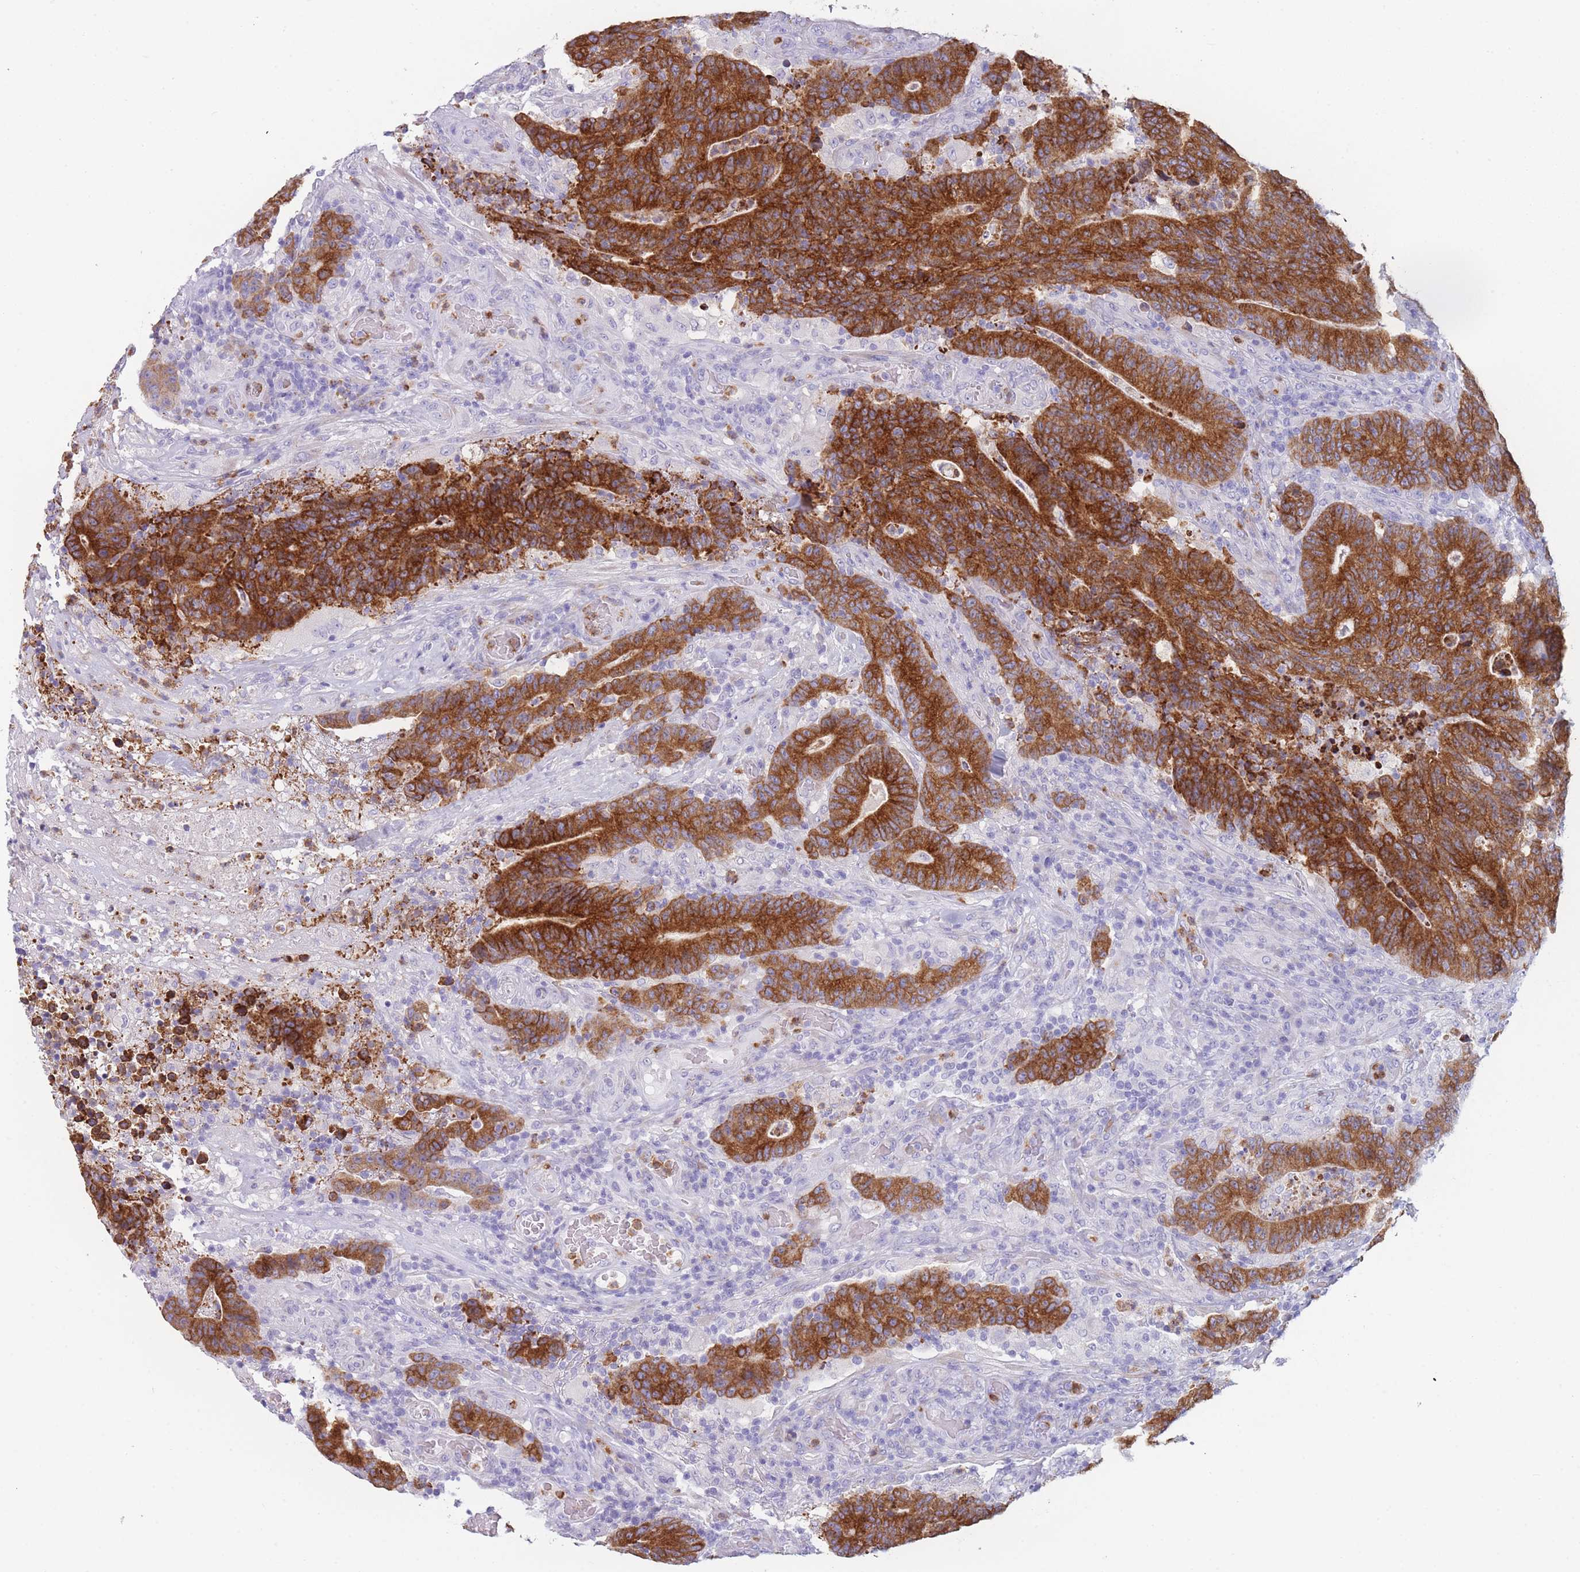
{"staining": {"intensity": "strong", "quantity": ">75%", "location": "cytoplasmic/membranous"}, "tissue": "colorectal cancer", "cell_type": "Tumor cells", "image_type": "cancer", "snomed": [{"axis": "morphology", "description": "Normal tissue, NOS"}, {"axis": "morphology", "description": "Adenocarcinoma, NOS"}, {"axis": "topography", "description": "Colon"}], "caption": "Protein expression analysis of human colorectal cancer reveals strong cytoplasmic/membranous positivity in about >75% of tumor cells.", "gene": "ZNF627", "patient": {"sex": "female", "age": 75}}